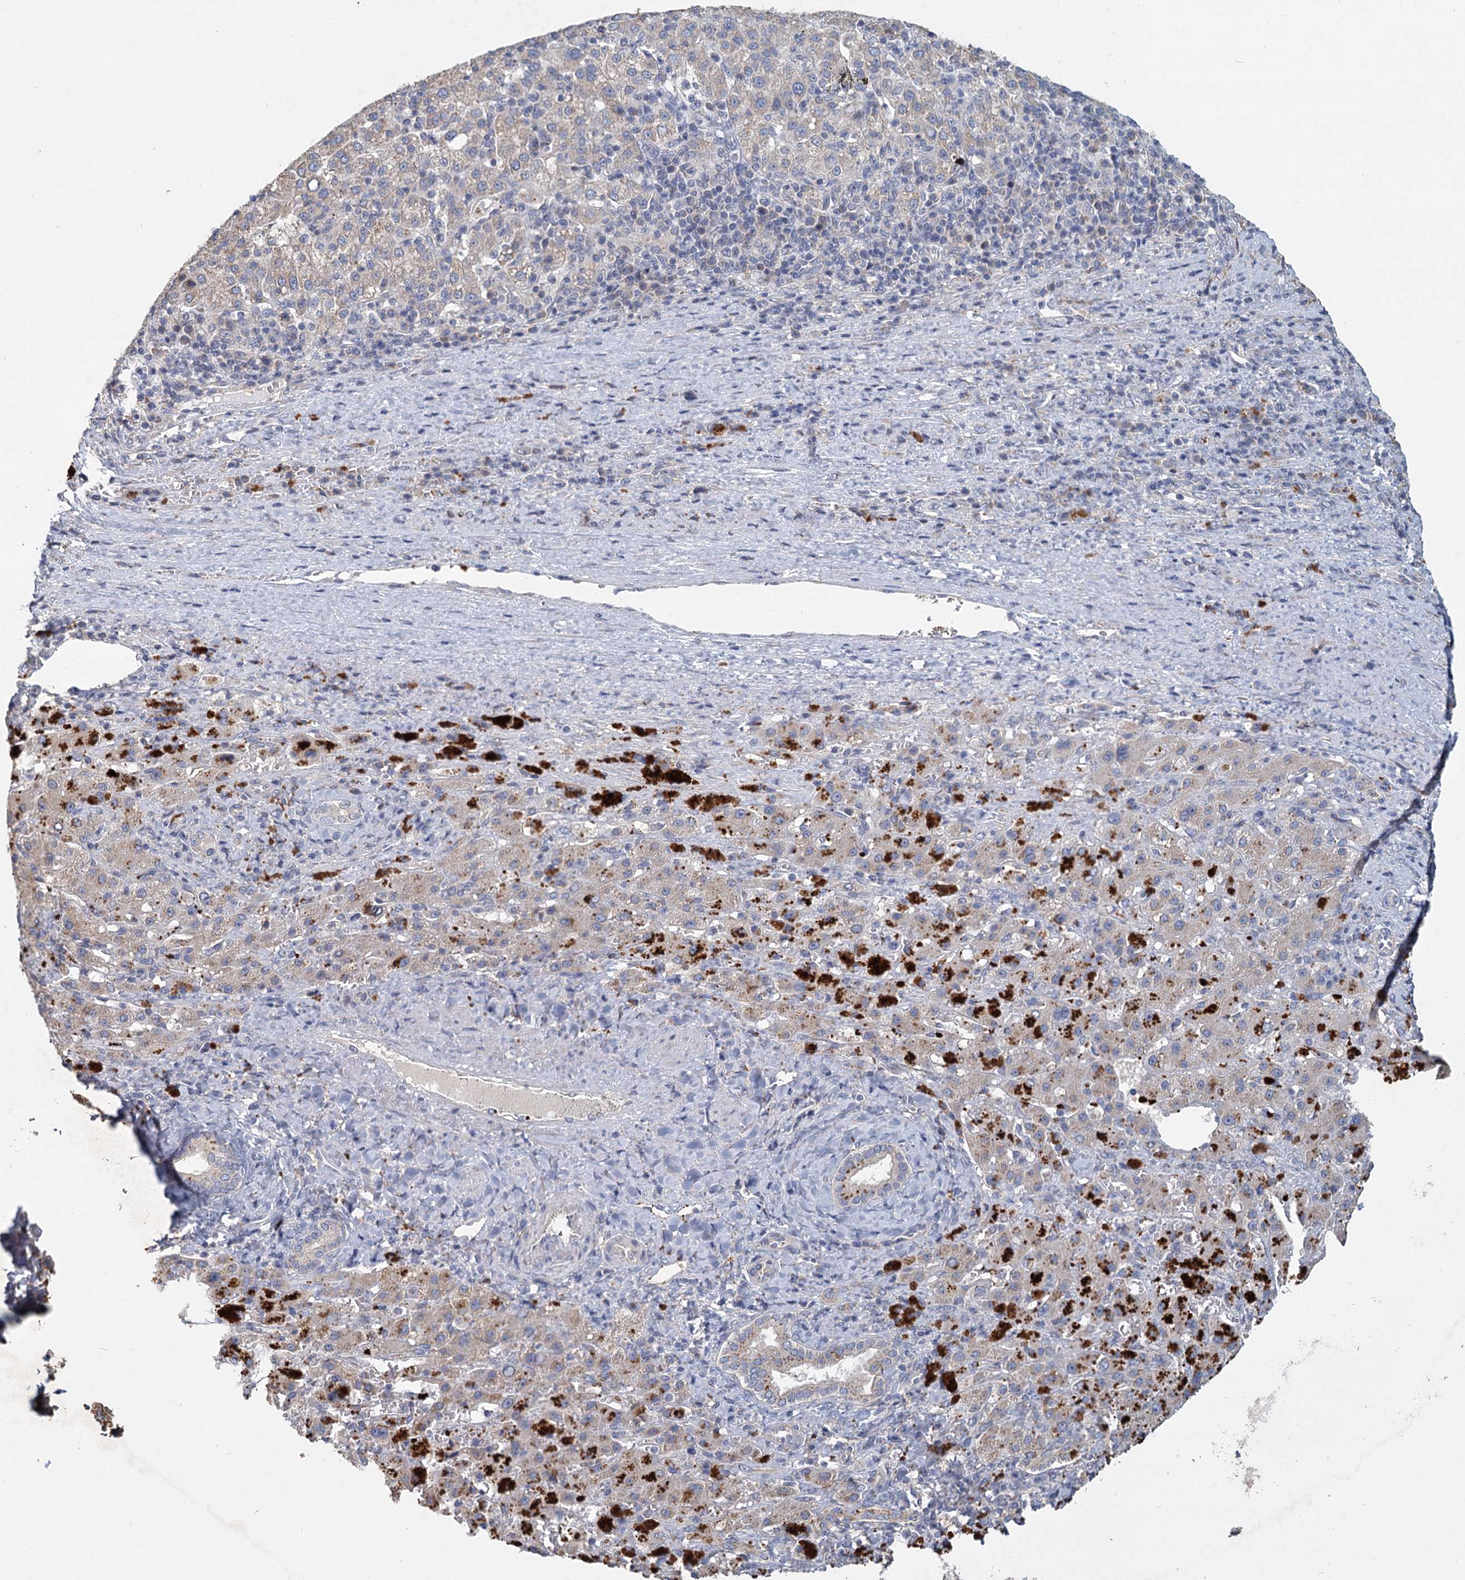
{"staining": {"intensity": "weak", "quantity": "<25%", "location": "cytoplasmic/membranous"}, "tissue": "liver cancer", "cell_type": "Tumor cells", "image_type": "cancer", "snomed": [{"axis": "morphology", "description": "Carcinoma, Hepatocellular, NOS"}, {"axis": "topography", "description": "Liver"}], "caption": "An IHC photomicrograph of liver cancer is shown. There is no staining in tumor cells of liver cancer. The staining was performed using DAB to visualize the protein expression in brown, while the nuclei were stained in blue with hematoxylin (Magnification: 20x).", "gene": "HES2", "patient": {"sex": "female", "age": 58}}